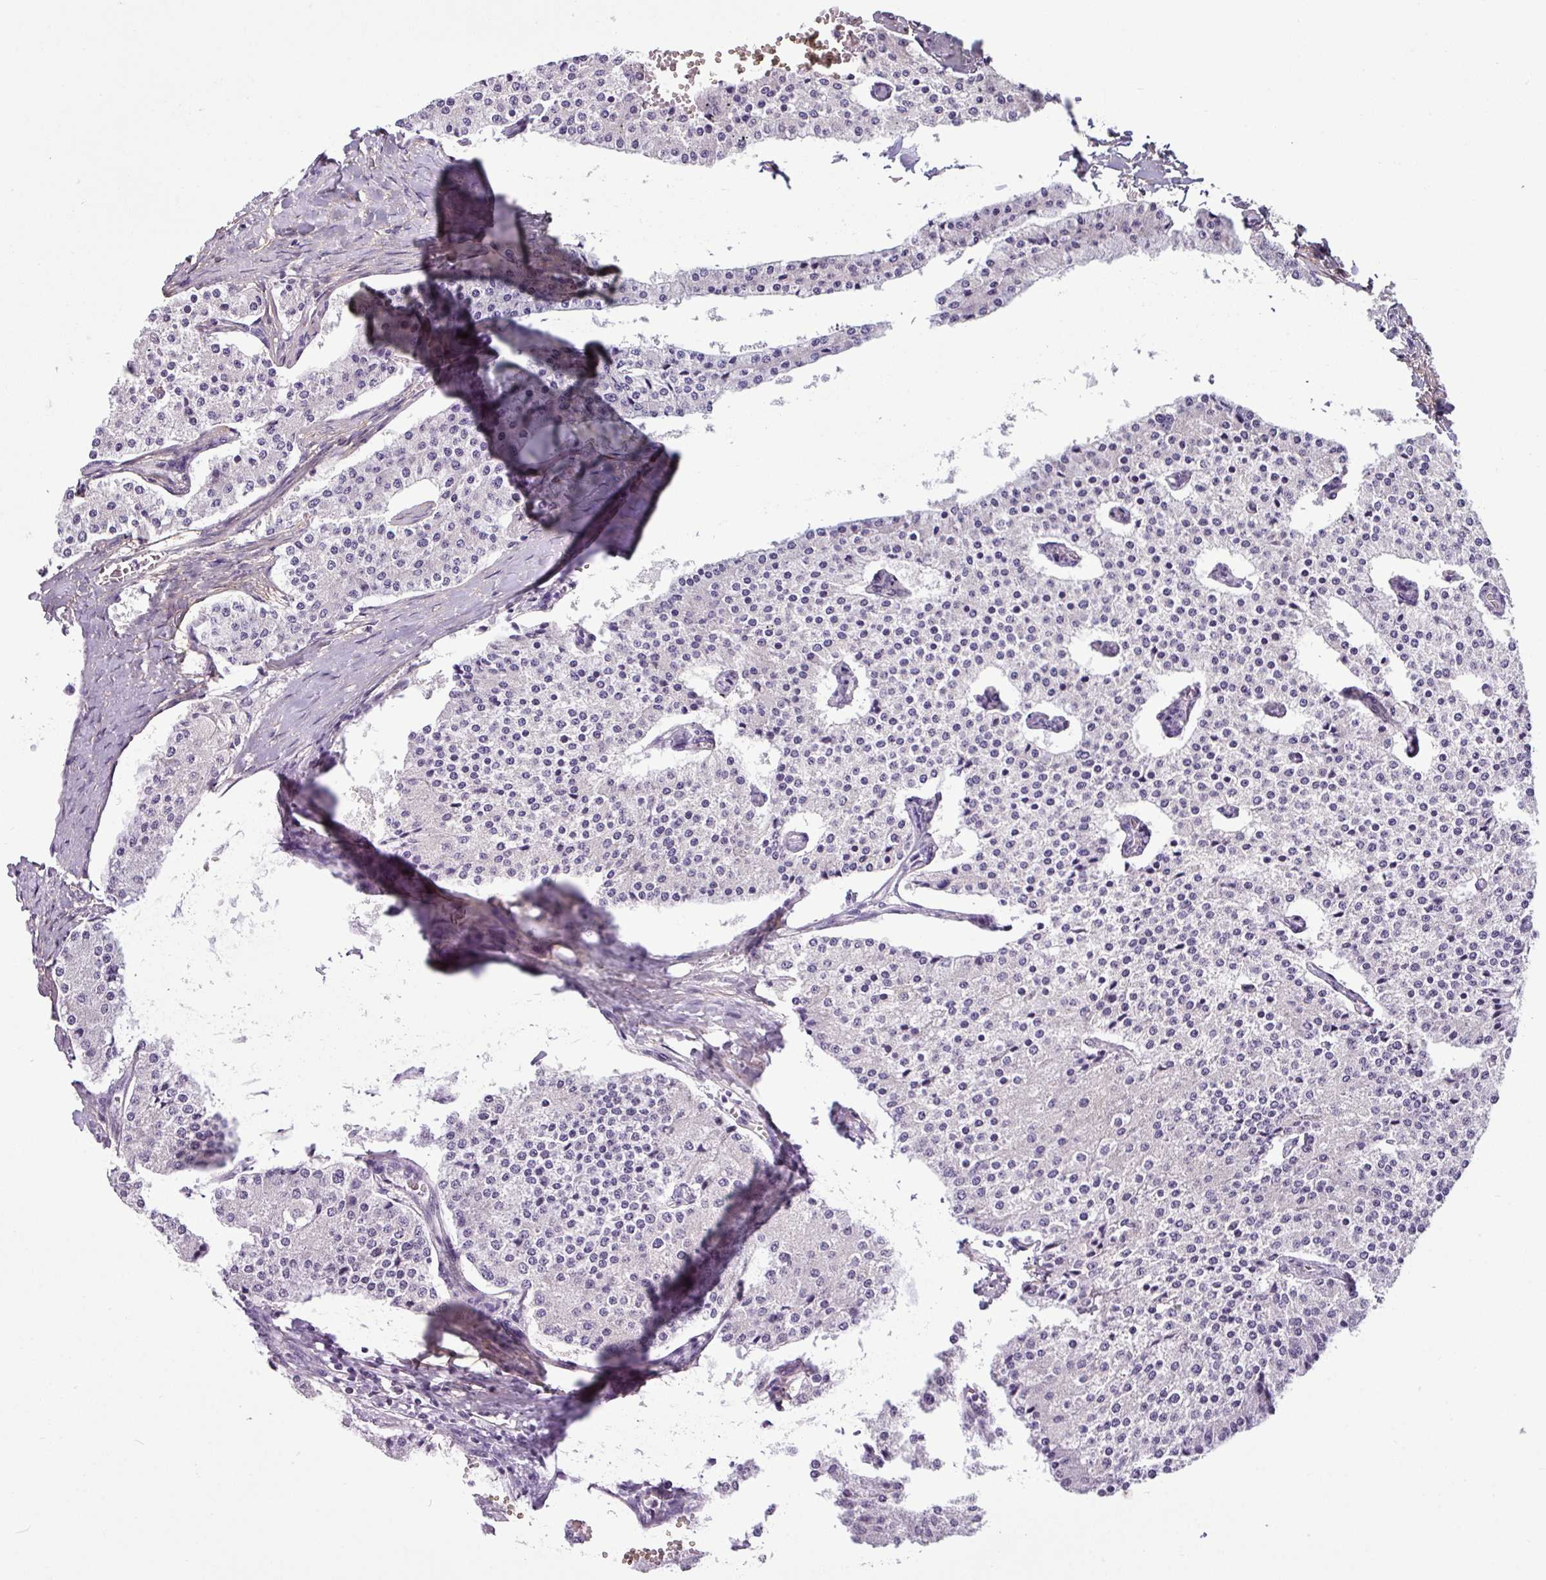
{"staining": {"intensity": "negative", "quantity": "none", "location": "none"}, "tissue": "carcinoid", "cell_type": "Tumor cells", "image_type": "cancer", "snomed": [{"axis": "morphology", "description": "Carcinoid, malignant, NOS"}, {"axis": "topography", "description": "Colon"}], "caption": "Tumor cells show no significant expression in carcinoid (malignant). The staining was performed using DAB (3,3'-diaminobenzidine) to visualize the protein expression in brown, while the nuclei were stained in blue with hematoxylin (Magnification: 20x).", "gene": "TMEM178B", "patient": {"sex": "female", "age": 52}}